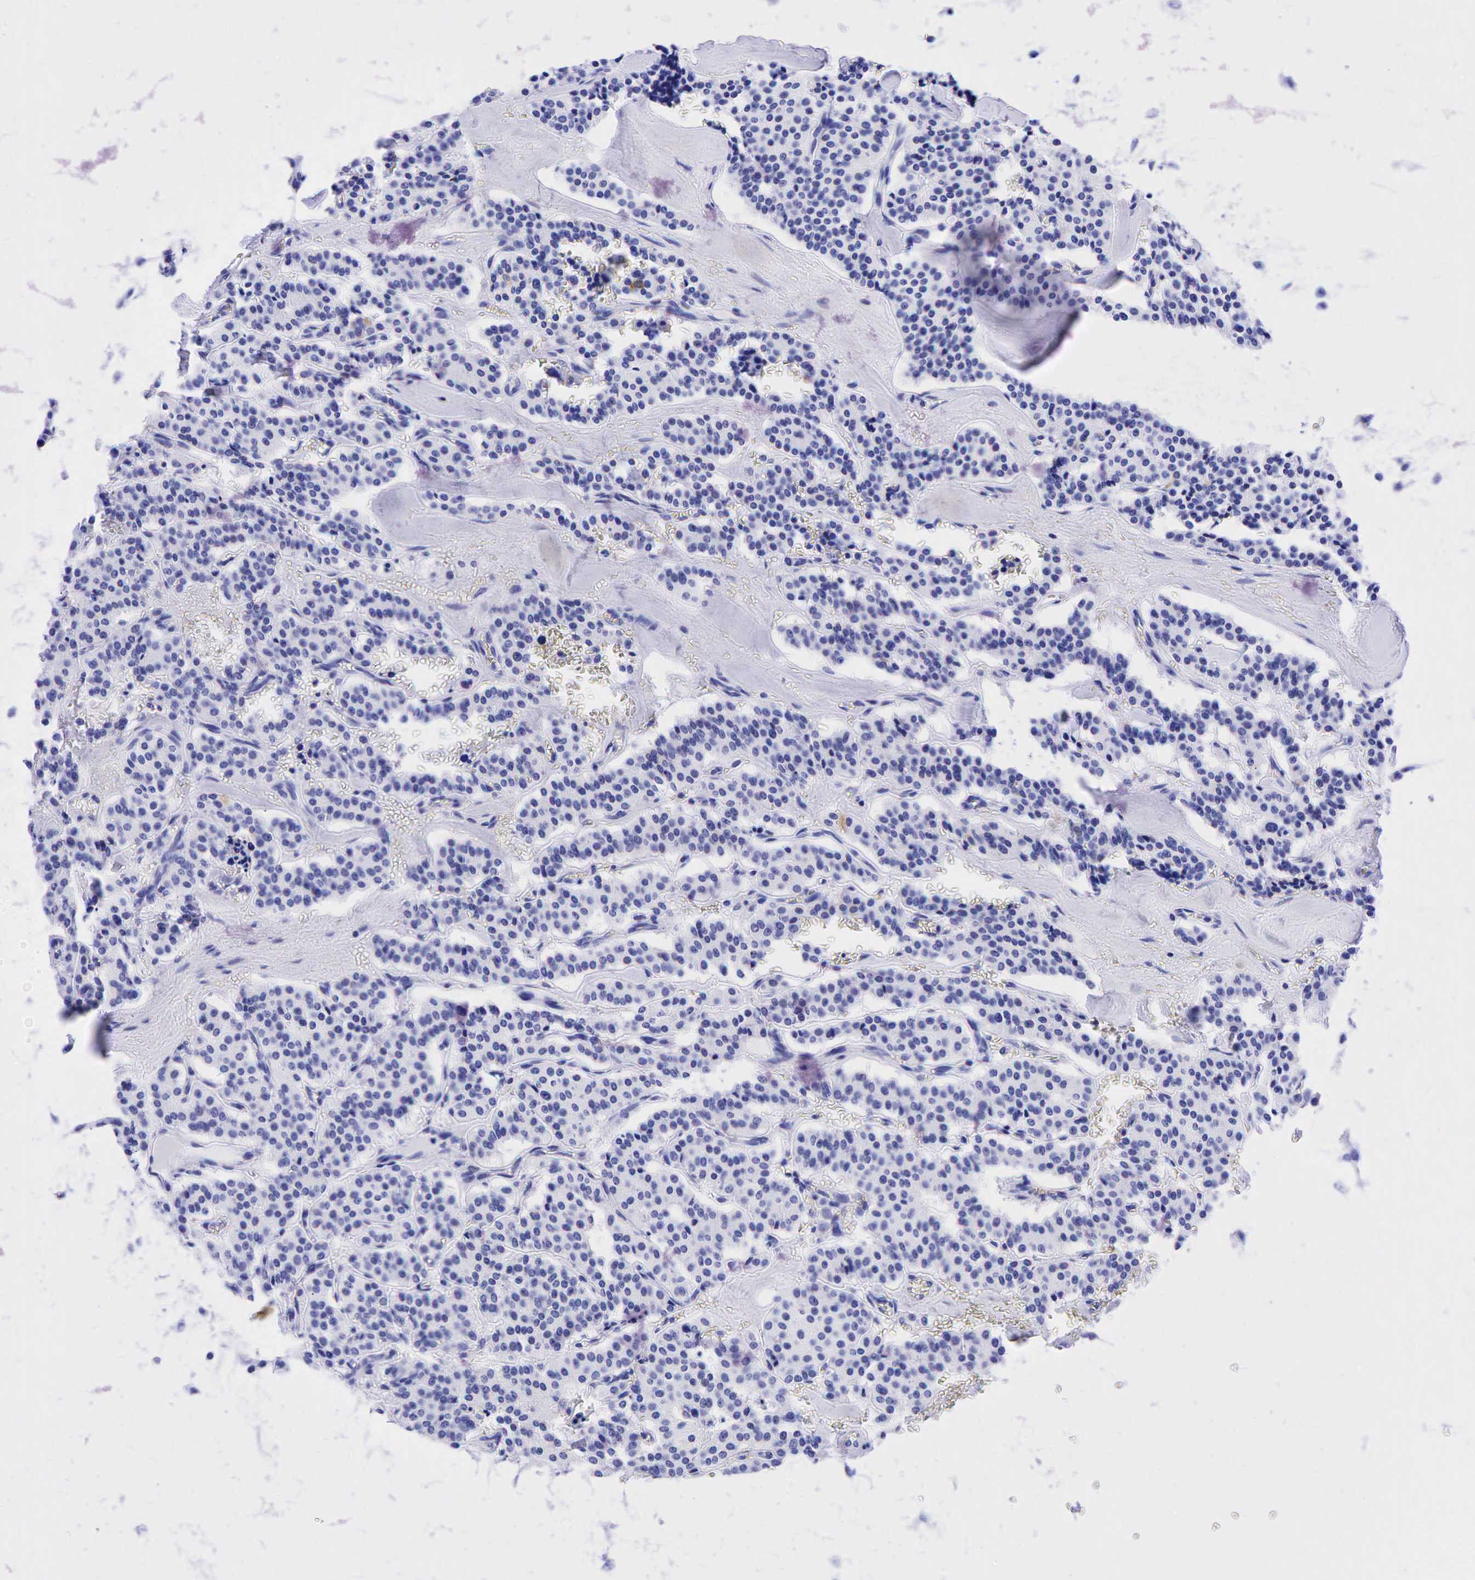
{"staining": {"intensity": "negative", "quantity": "none", "location": "none"}, "tissue": "carcinoid", "cell_type": "Tumor cells", "image_type": "cancer", "snomed": [{"axis": "morphology", "description": "Carcinoid, malignant, NOS"}, {"axis": "topography", "description": "Bronchus"}], "caption": "Tumor cells are negative for protein expression in human carcinoid (malignant). (DAB immunohistochemistry (IHC) with hematoxylin counter stain).", "gene": "KRT19", "patient": {"sex": "male", "age": 55}}